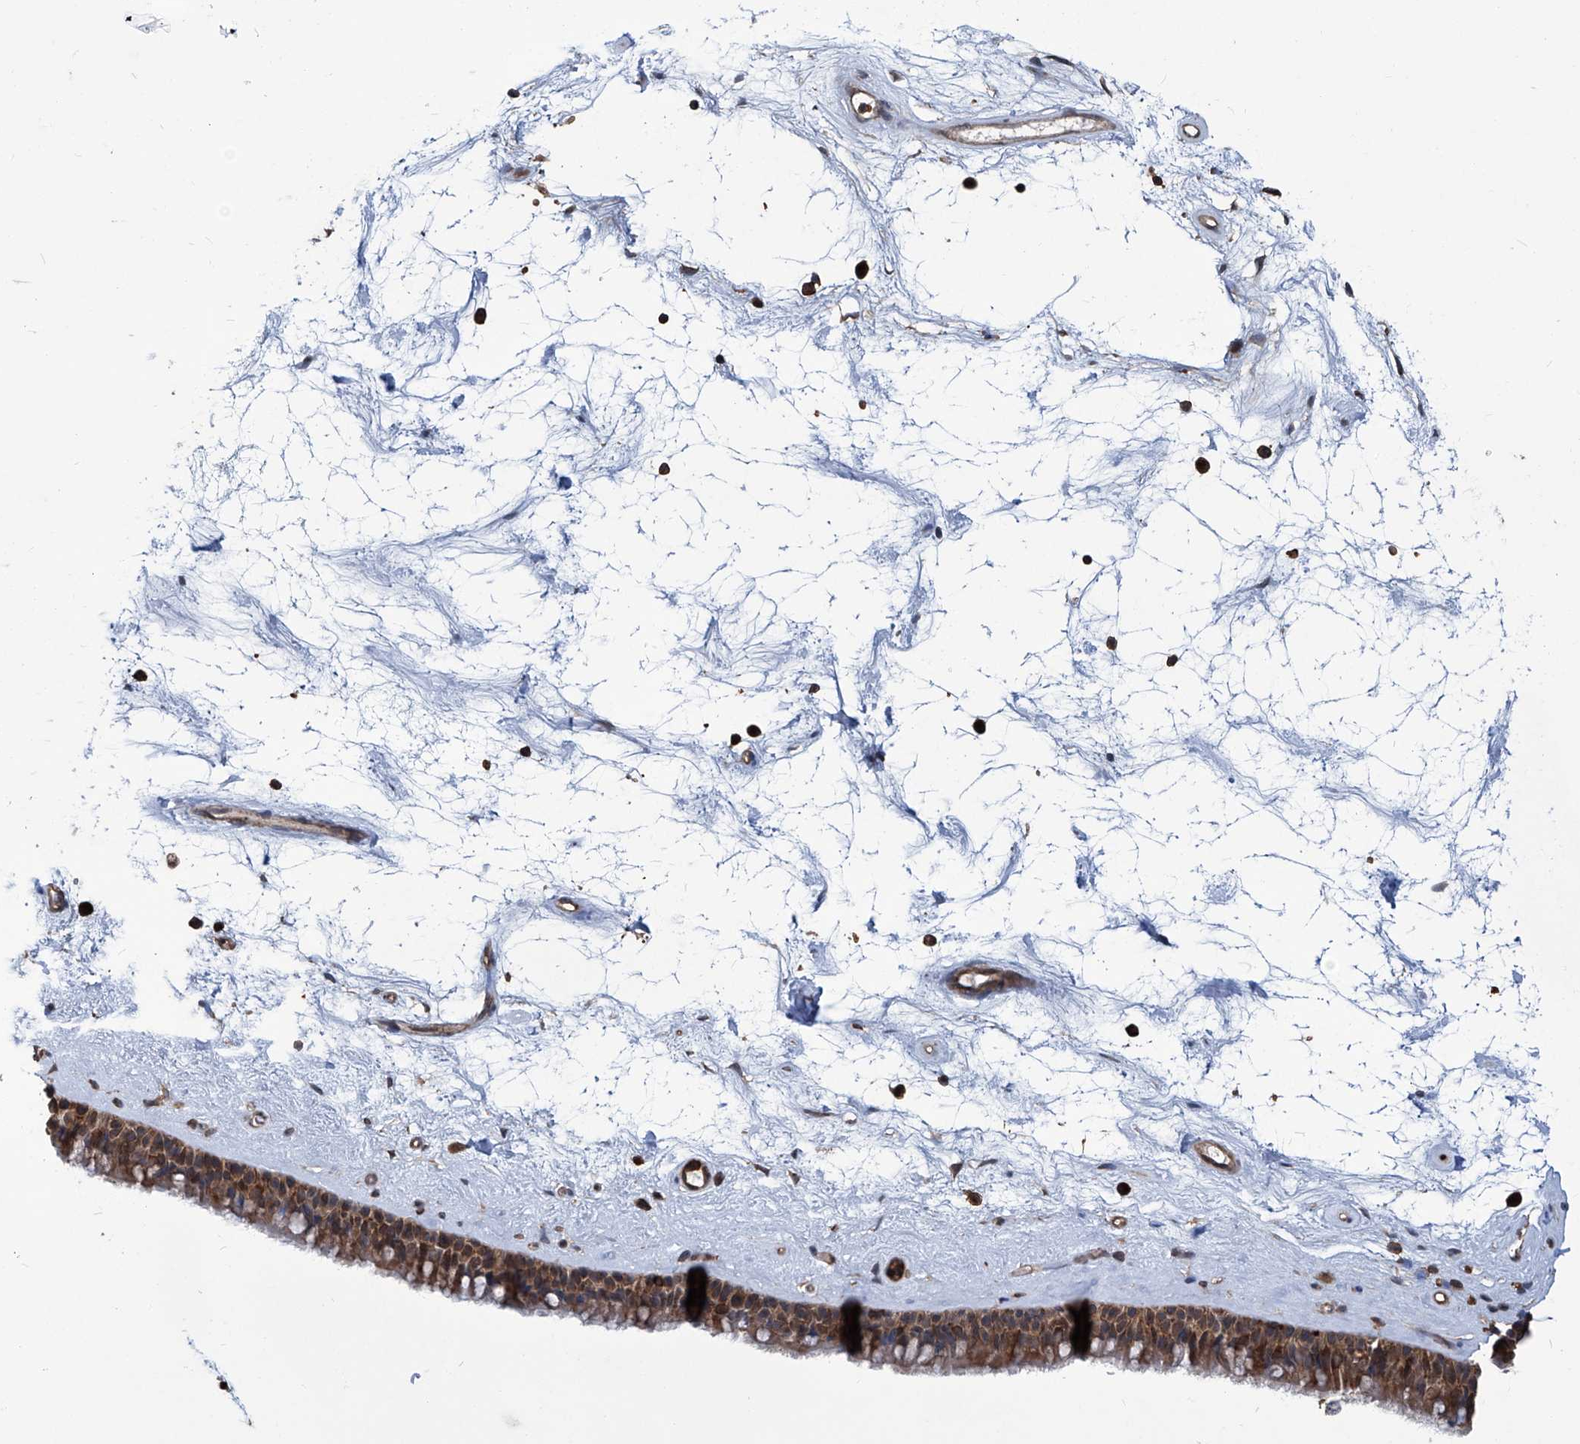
{"staining": {"intensity": "moderate", "quantity": ">75%", "location": "cytoplasmic/membranous,nuclear"}, "tissue": "nasopharynx", "cell_type": "Respiratory epithelial cells", "image_type": "normal", "snomed": [{"axis": "morphology", "description": "Normal tissue, NOS"}, {"axis": "topography", "description": "Nasopharynx"}], "caption": "Brown immunohistochemical staining in unremarkable nasopharynx displays moderate cytoplasmic/membranous,nuclear expression in about >75% of respiratory epithelial cells.", "gene": "PSMB1", "patient": {"sex": "male", "age": 64}}